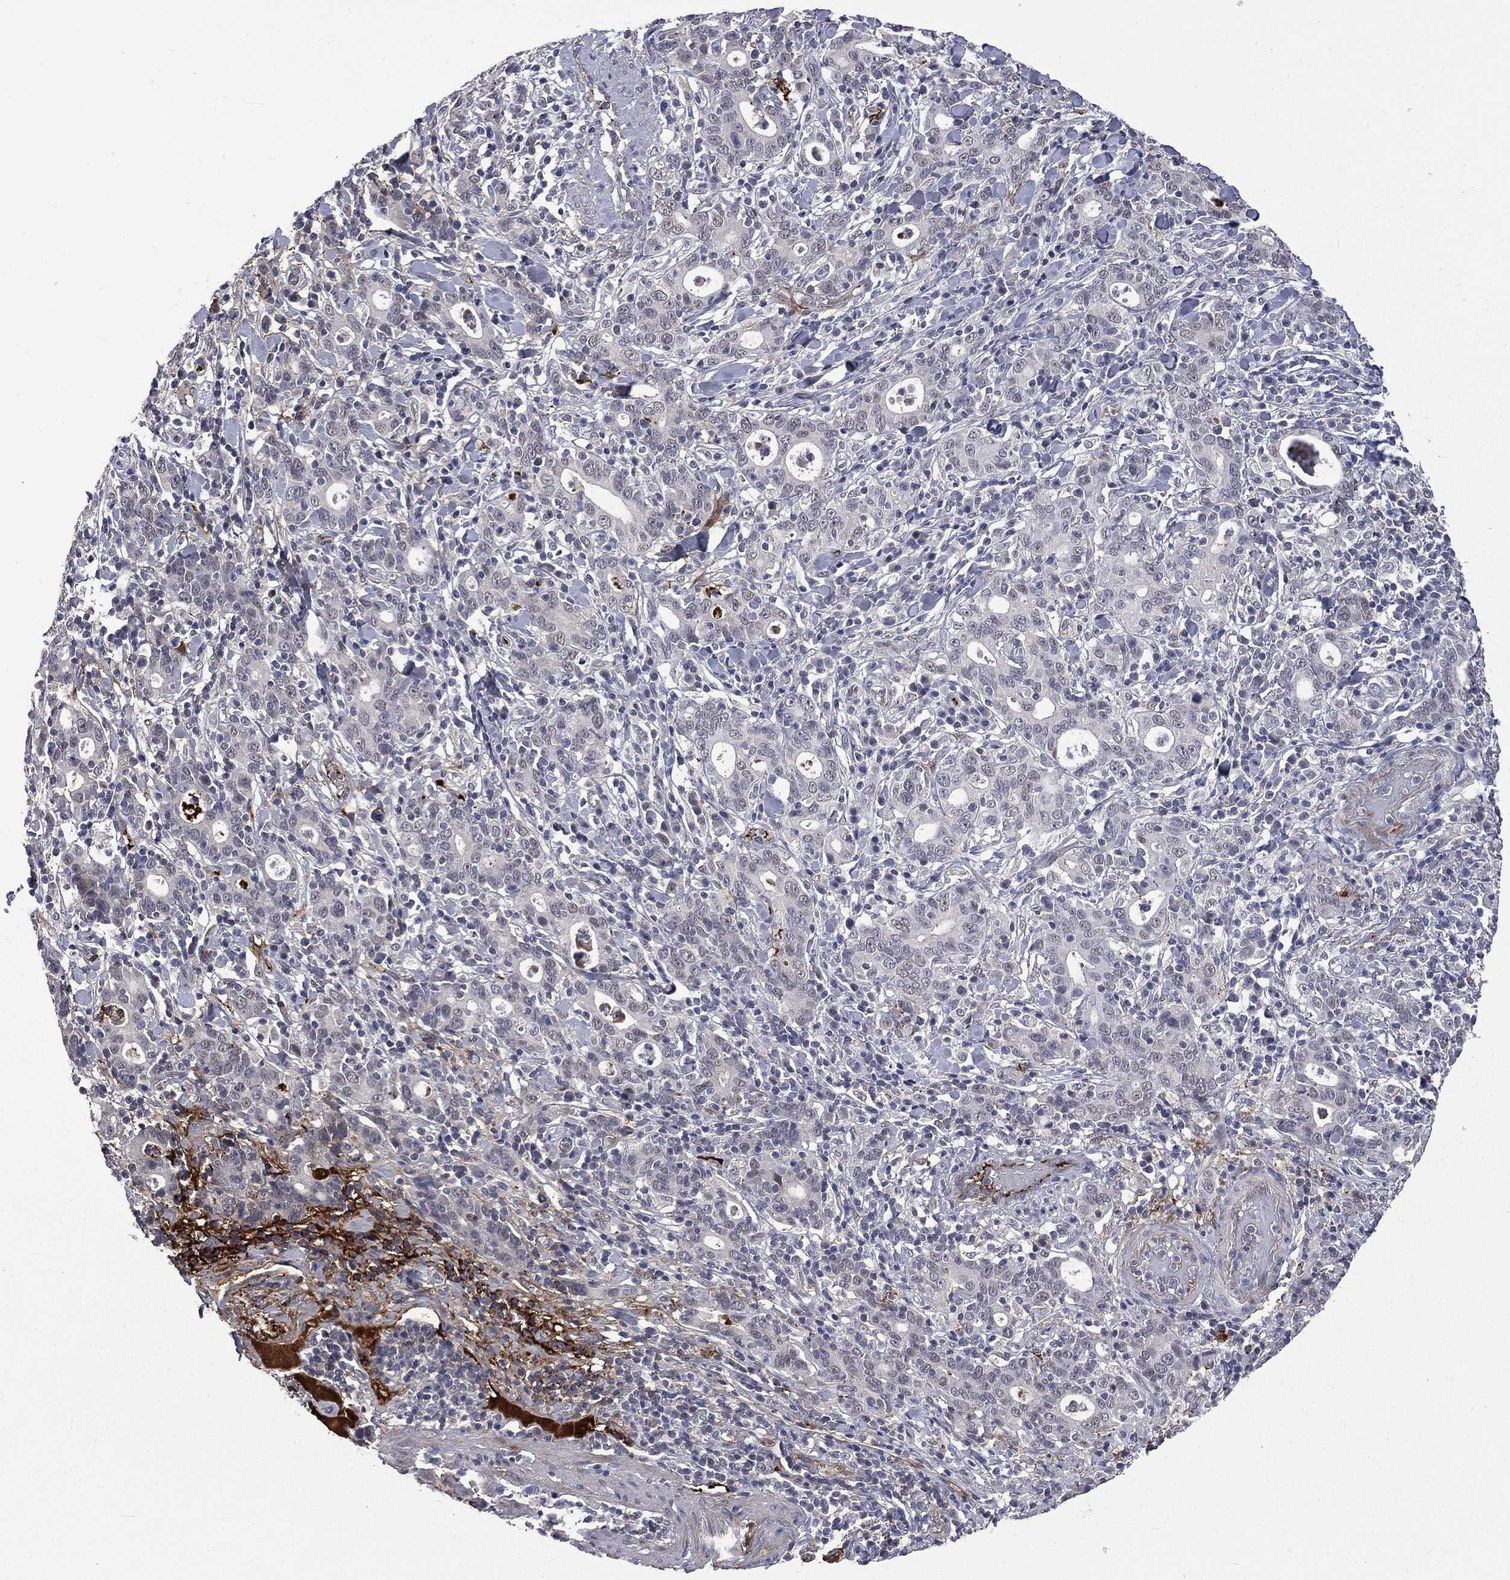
{"staining": {"intensity": "negative", "quantity": "none", "location": "none"}, "tissue": "stomach cancer", "cell_type": "Tumor cells", "image_type": "cancer", "snomed": [{"axis": "morphology", "description": "Adenocarcinoma, NOS"}, {"axis": "topography", "description": "Stomach"}], "caption": "Immunohistochemistry (IHC) photomicrograph of stomach adenocarcinoma stained for a protein (brown), which shows no positivity in tumor cells.", "gene": "FGG", "patient": {"sex": "male", "age": 79}}